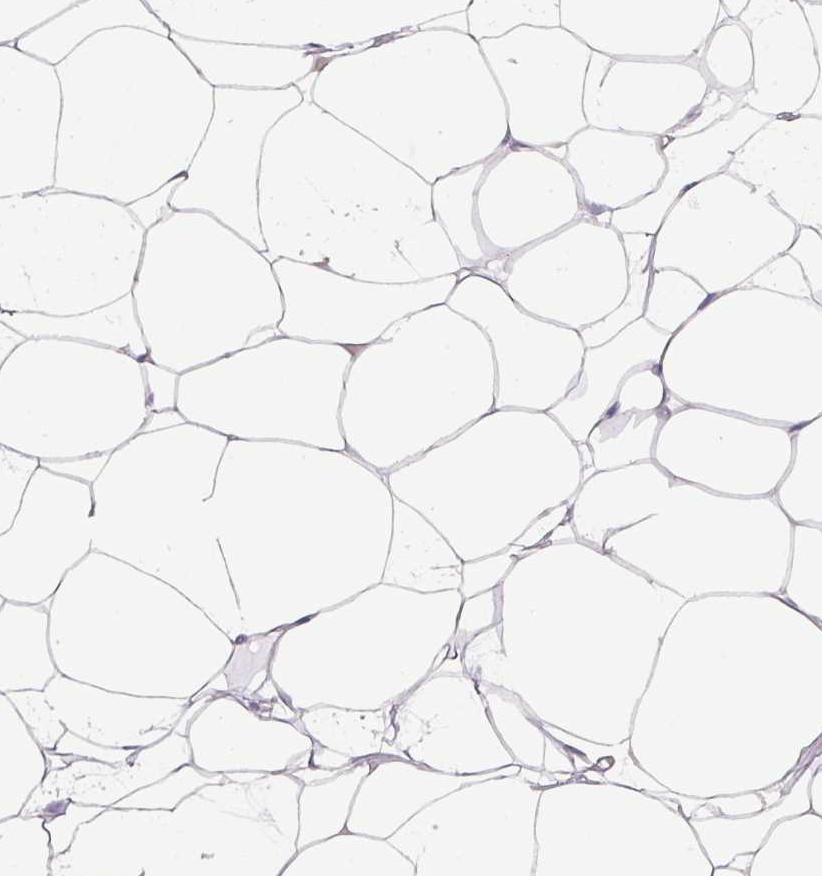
{"staining": {"intensity": "negative", "quantity": "none", "location": "none"}, "tissue": "adipose tissue", "cell_type": "Adipocytes", "image_type": "normal", "snomed": [{"axis": "morphology", "description": "Normal tissue, NOS"}, {"axis": "topography", "description": "Breast"}], "caption": "Immunohistochemistry of unremarkable human adipose tissue exhibits no expression in adipocytes.", "gene": "DRD5", "patient": {"sex": "female", "age": 23}}